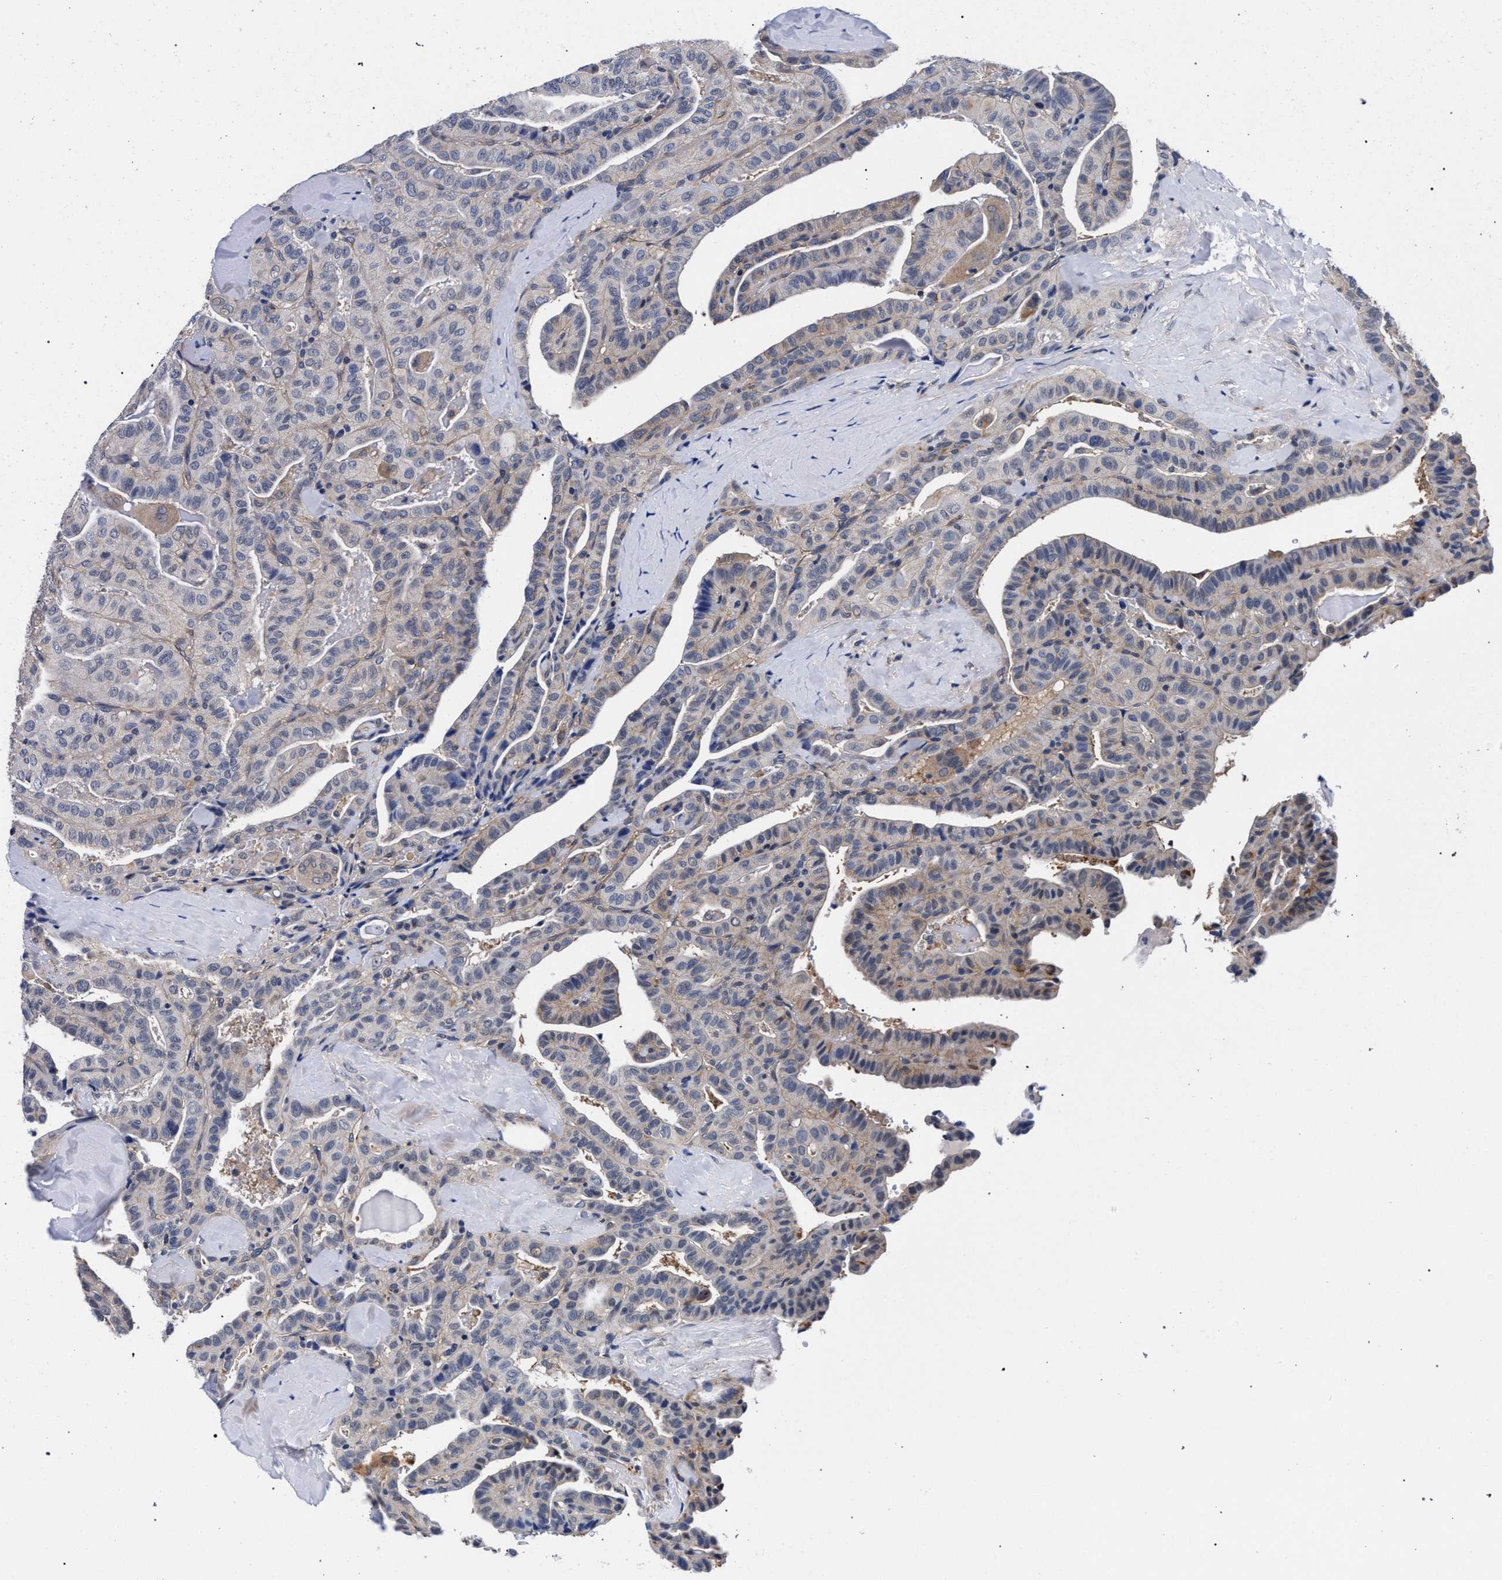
{"staining": {"intensity": "negative", "quantity": "none", "location": "none"}, "tissue": "thyroid cancer", "cell_type": "Tumor cells", "image_type": "cancer", "snomed": [{"axis": "morphology", "description": "Papillary adenocarcinoma, NOS"}, {"axis": "topography", "description": "Thyroid gland"}], "caption": "Thyroid cancer stained for a protein using immunohistochemistry exhibits no positivity tumor cells.", "gene": "RBM33", "patient": {"sex": "male", "age": 77}}